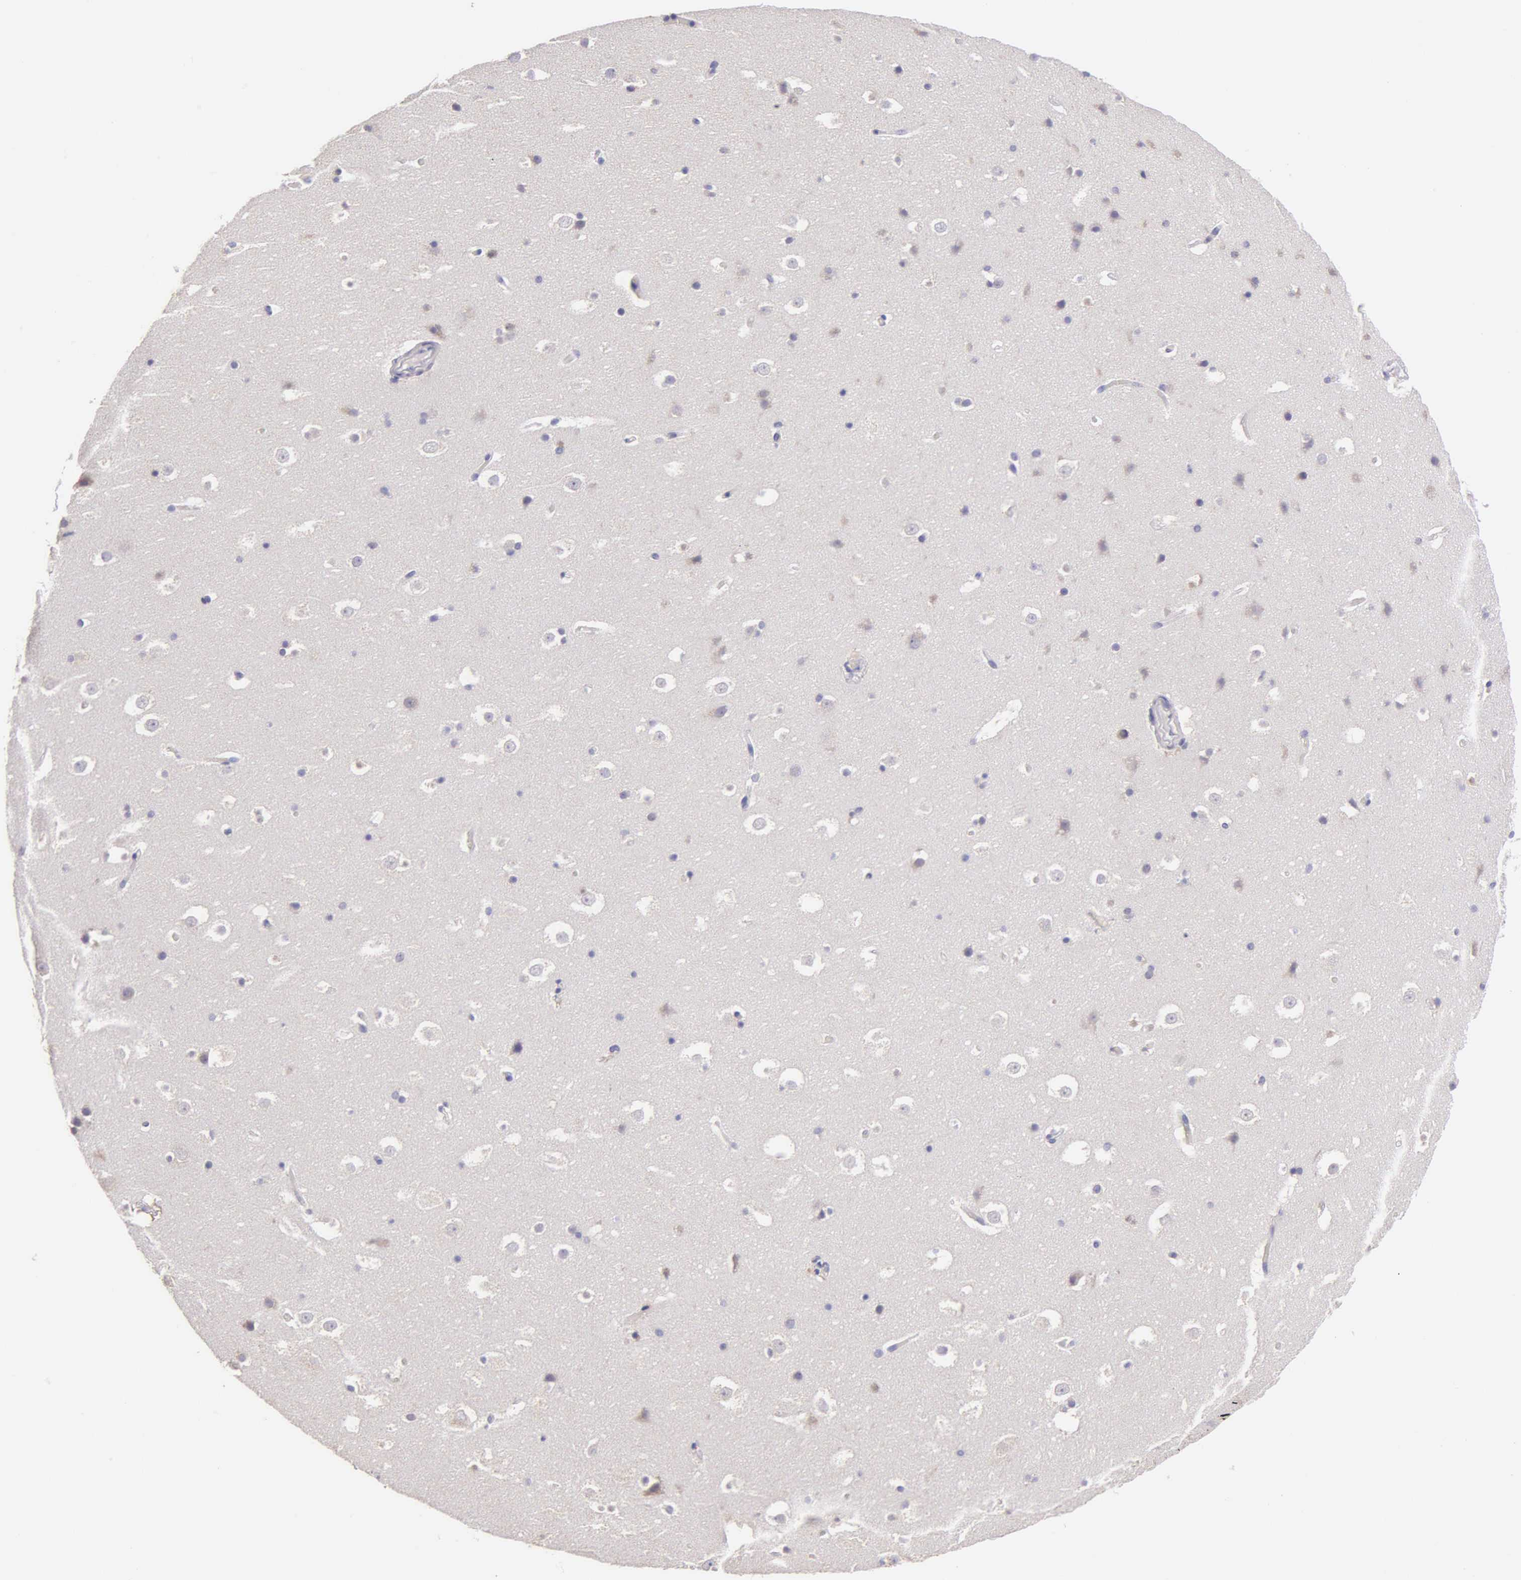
{"staining": {"intensity": "negative", "quantity": "none", "location": "none"}, "tissue": "hippocampus", "cell_type": "Glial cells", "image_type": "normal", "snomed": [{"axis": "morphology", "description": "Normal tissue, NOS"}, {"axis": "topography", "description": "Hippocampus"}], "caption": "DAB (3,3'-diaminobenzidine) immunohistochemical staining of benign hippocampus displays no significant expression in glial cells.", "gene": "ESR1", "patient": {"sex": "male", "age": 45}}